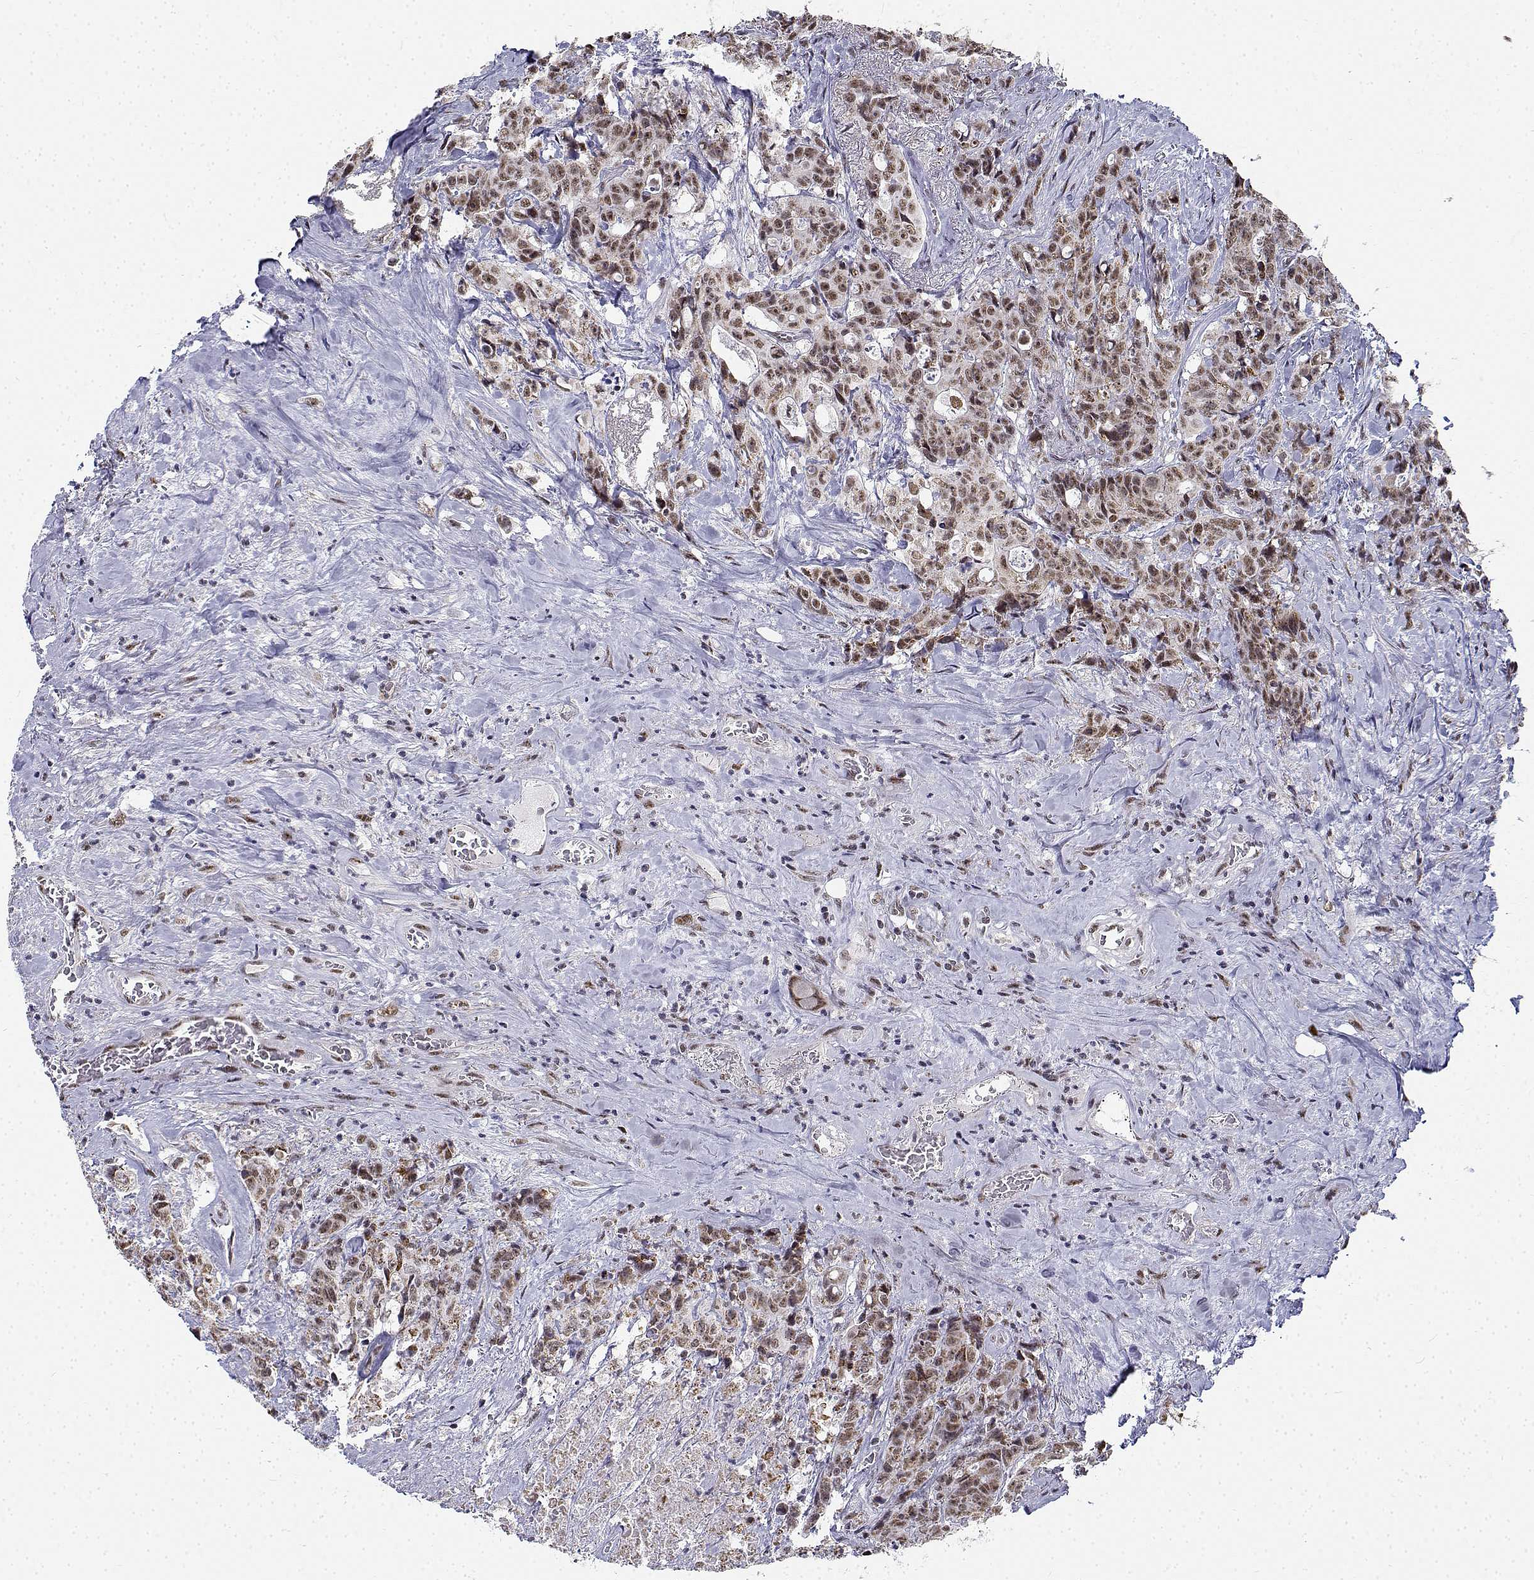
{"staining": {"intensity": "moderate", "quantity": ">75%", "location": "nuclear"}, "tissue": "colorectal cancer", "cell_type": "Tumor cells", "image_type": "cancer", "snomed": [{"axis": "morphology", "description": "Adenocarcinoma, NOS"}, {"axis": "topography", "description": "Rectum"}], "caption": "Immunohistochemistry (IHC) micrograph of colorectal adenocarcinoma stained for a protein (brown), which displays medium levels of moderate nuclear staining in approximately >75% of tumor cells.", "gene": "BCAS2", "patient": {"sex": "female", "age": 62}}